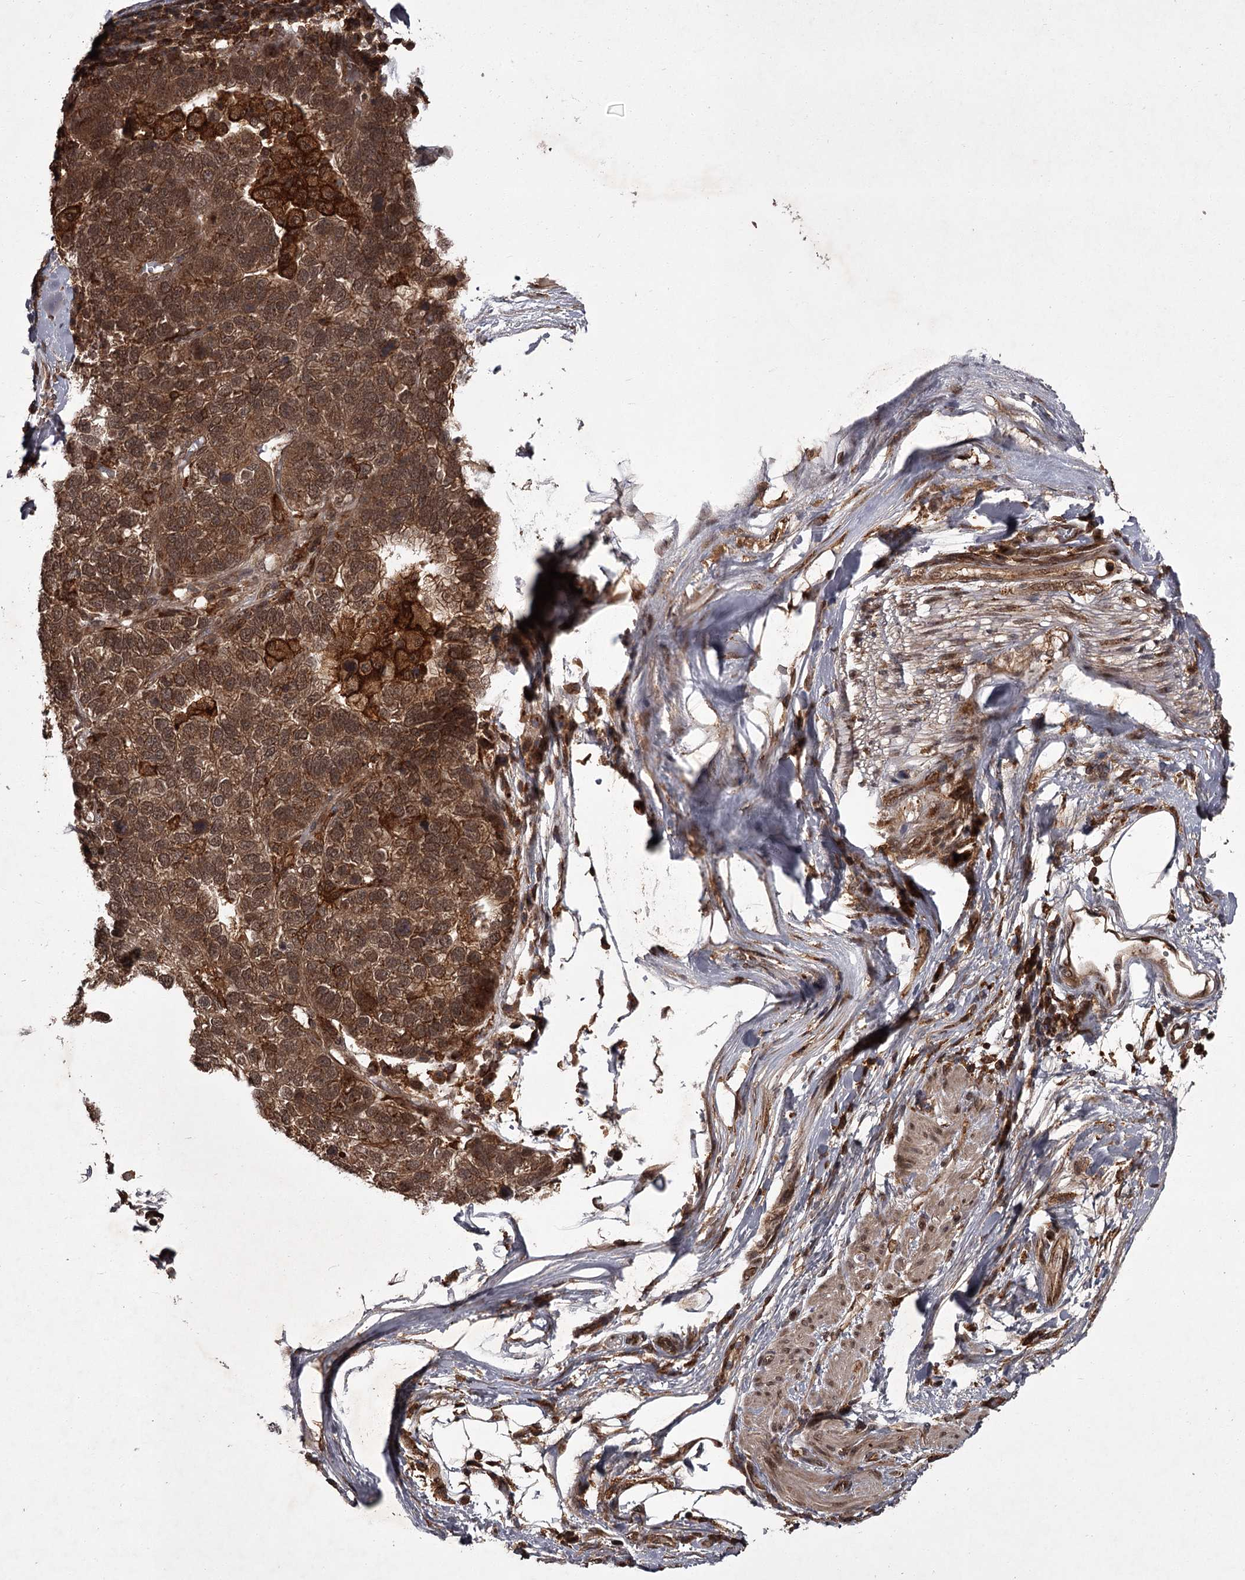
{"staining": {"intensity": "moderate", "quantity": ">75%", "location": "cytoplasmic/membranous,nuclear"}, "tissue": "pancreatic cancer", "cell_type": "Tumor cells", "image_type": "cancer", "snomed": [{"axis": "morphology", "description": "Adenocarcinoma, NOS"}, {"axis": "topography", "description": "Pancreas"}], "caption": "IHC (DAB) staining of human pancreatic cancer (adenocarcinoma) shows moderate cytoplasmic/membranous and nuclear protein staining in about >75% of tumor cells.", "gene": "TBC1D23", "patient": {"sex": "female", "age": 61}}